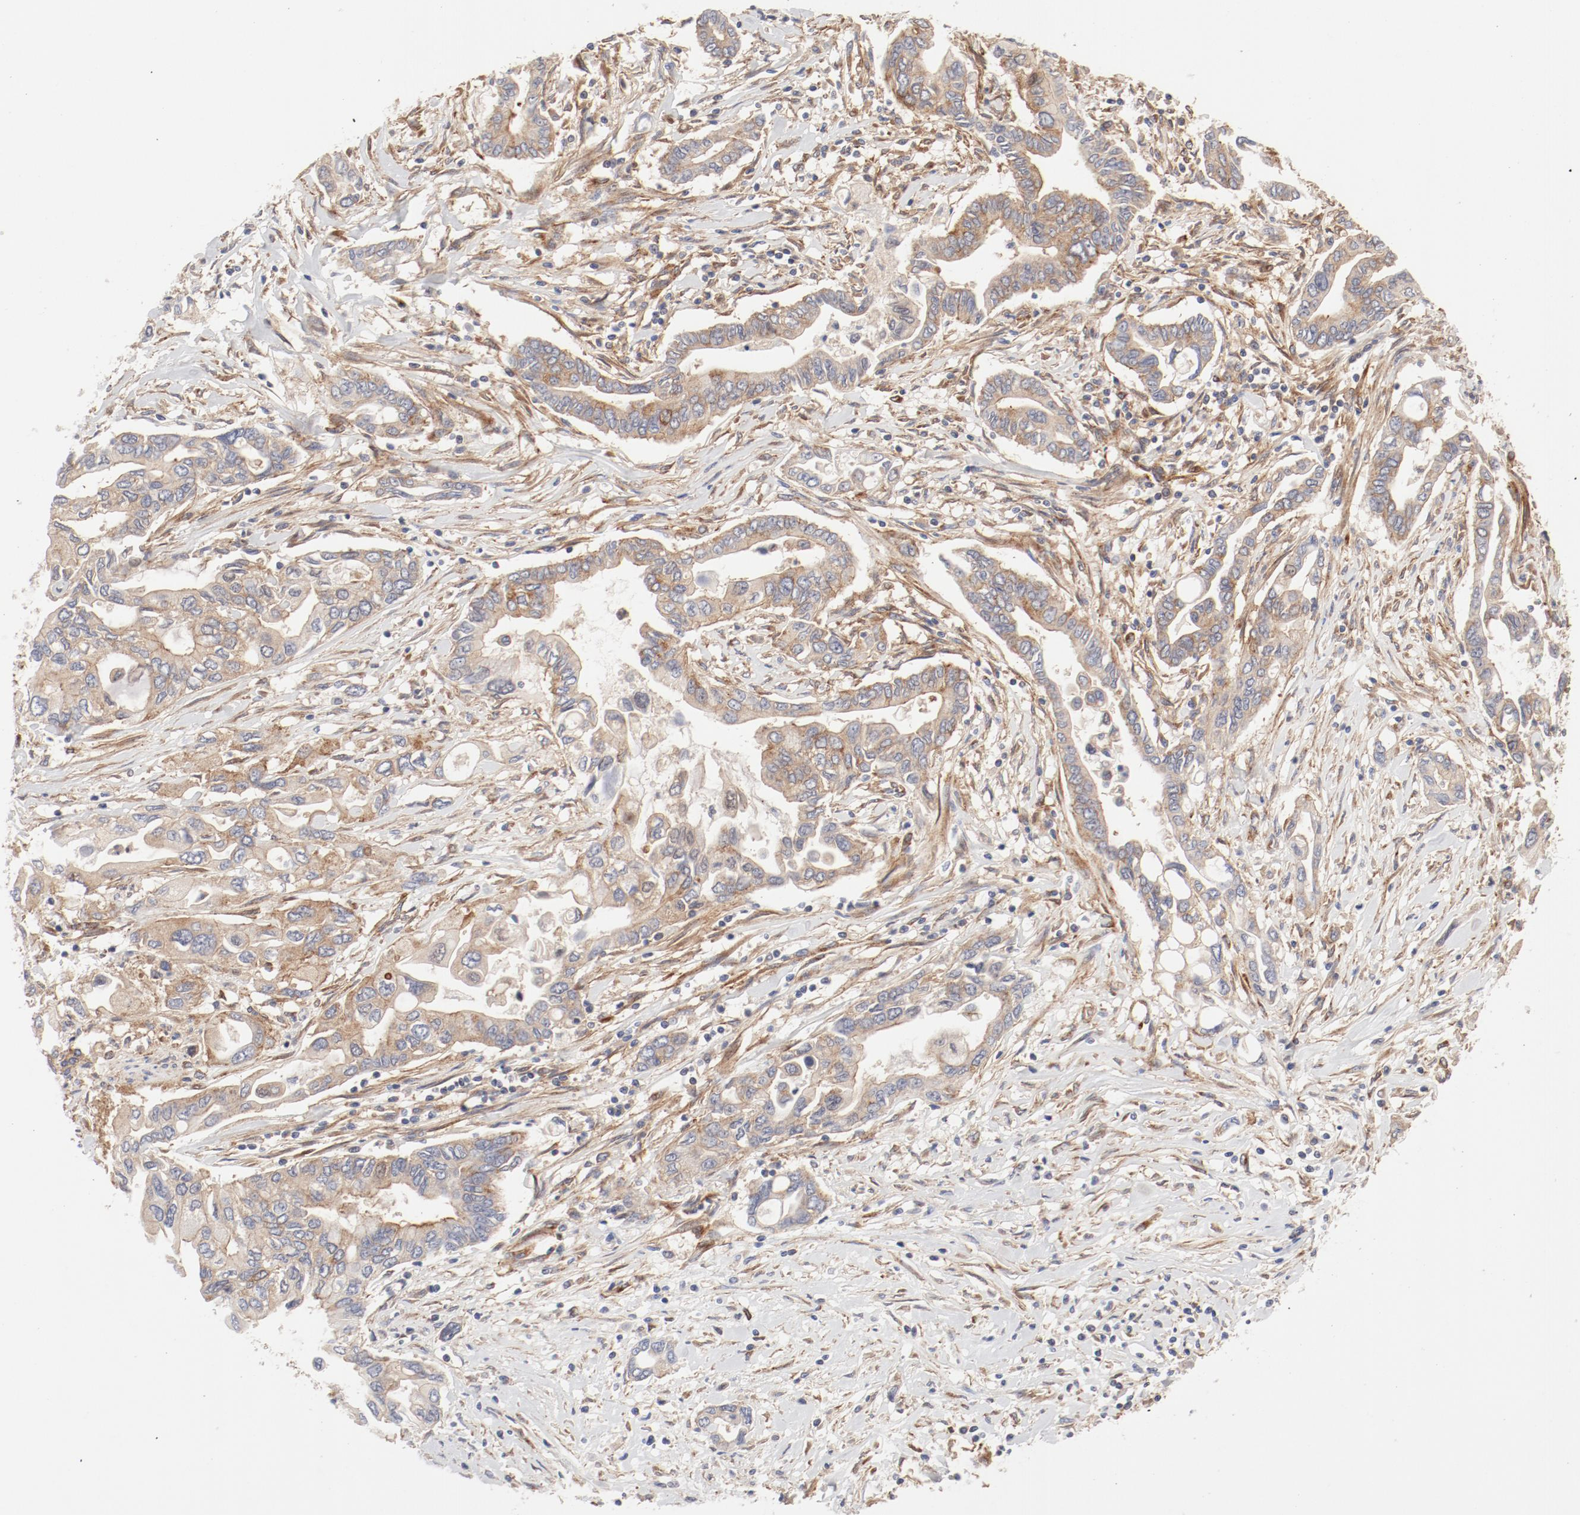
{"staining": {"intensity": "moderate", "quantity": "25%-75%", "location": "cytoplasmic/membranous"}, "tissue": "pancreatic cancer", "cell_type": "Tumor cells", "image_type": "cancer", "snomed": [{"axis": "morphology", "description": "Adenocarcinoma, NOS"}, {"axis": "topography", "description": "Pancreas"}], "caption": "A high-resolution photomicrograph shows immunohistochemistry (IHC) staining of pancreatic cancer (adenocarcinoma), which displays moderate cytoplasmic/membranous staining in about 25%-75% of tumor cells.", "gene": "AP2A1", "patient": {"sex": "female", "age": 57}}